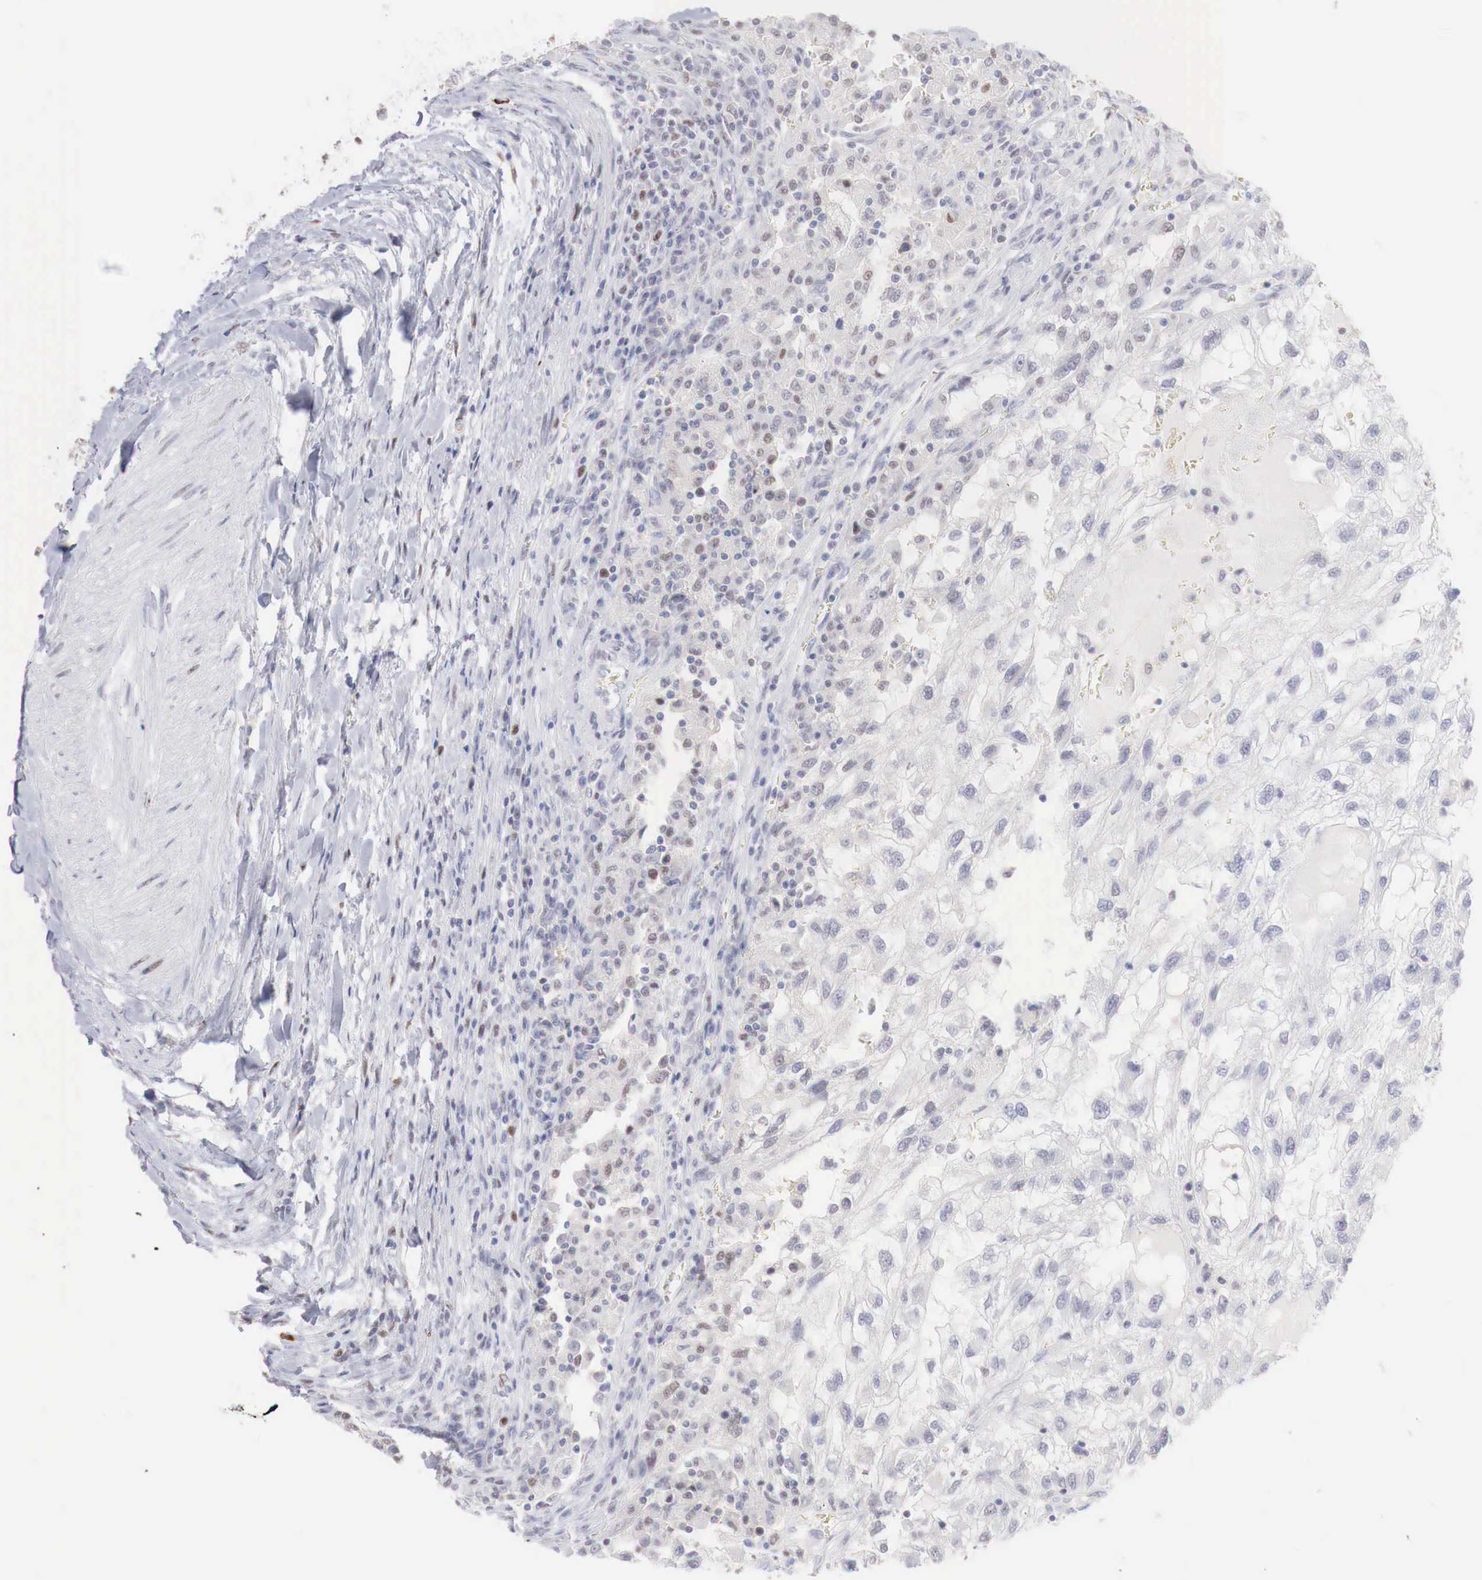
{"staining": {"intensity": "moderate", "quantity": ">75%", "location": "nuclear"}, "tissue": "renal cancer", "cell_type": "Tumor cells", "image_type": "cancer", "snomed": [{"axis": "morphology", "description": "Normal tissue, NOS"}, {"axis": "morphology", "description": "Adenocarcinoma, NOS"}, {"axis": "topography", "description": "Kidney"}], "caption": "Tumor cells demonstrate medium levels of moderate nuclear staining in approximately >75% of cells in adenocarcinoma (renal).", "gene": "FOXP2", "patient": {"sex": "male", "age": 71}}